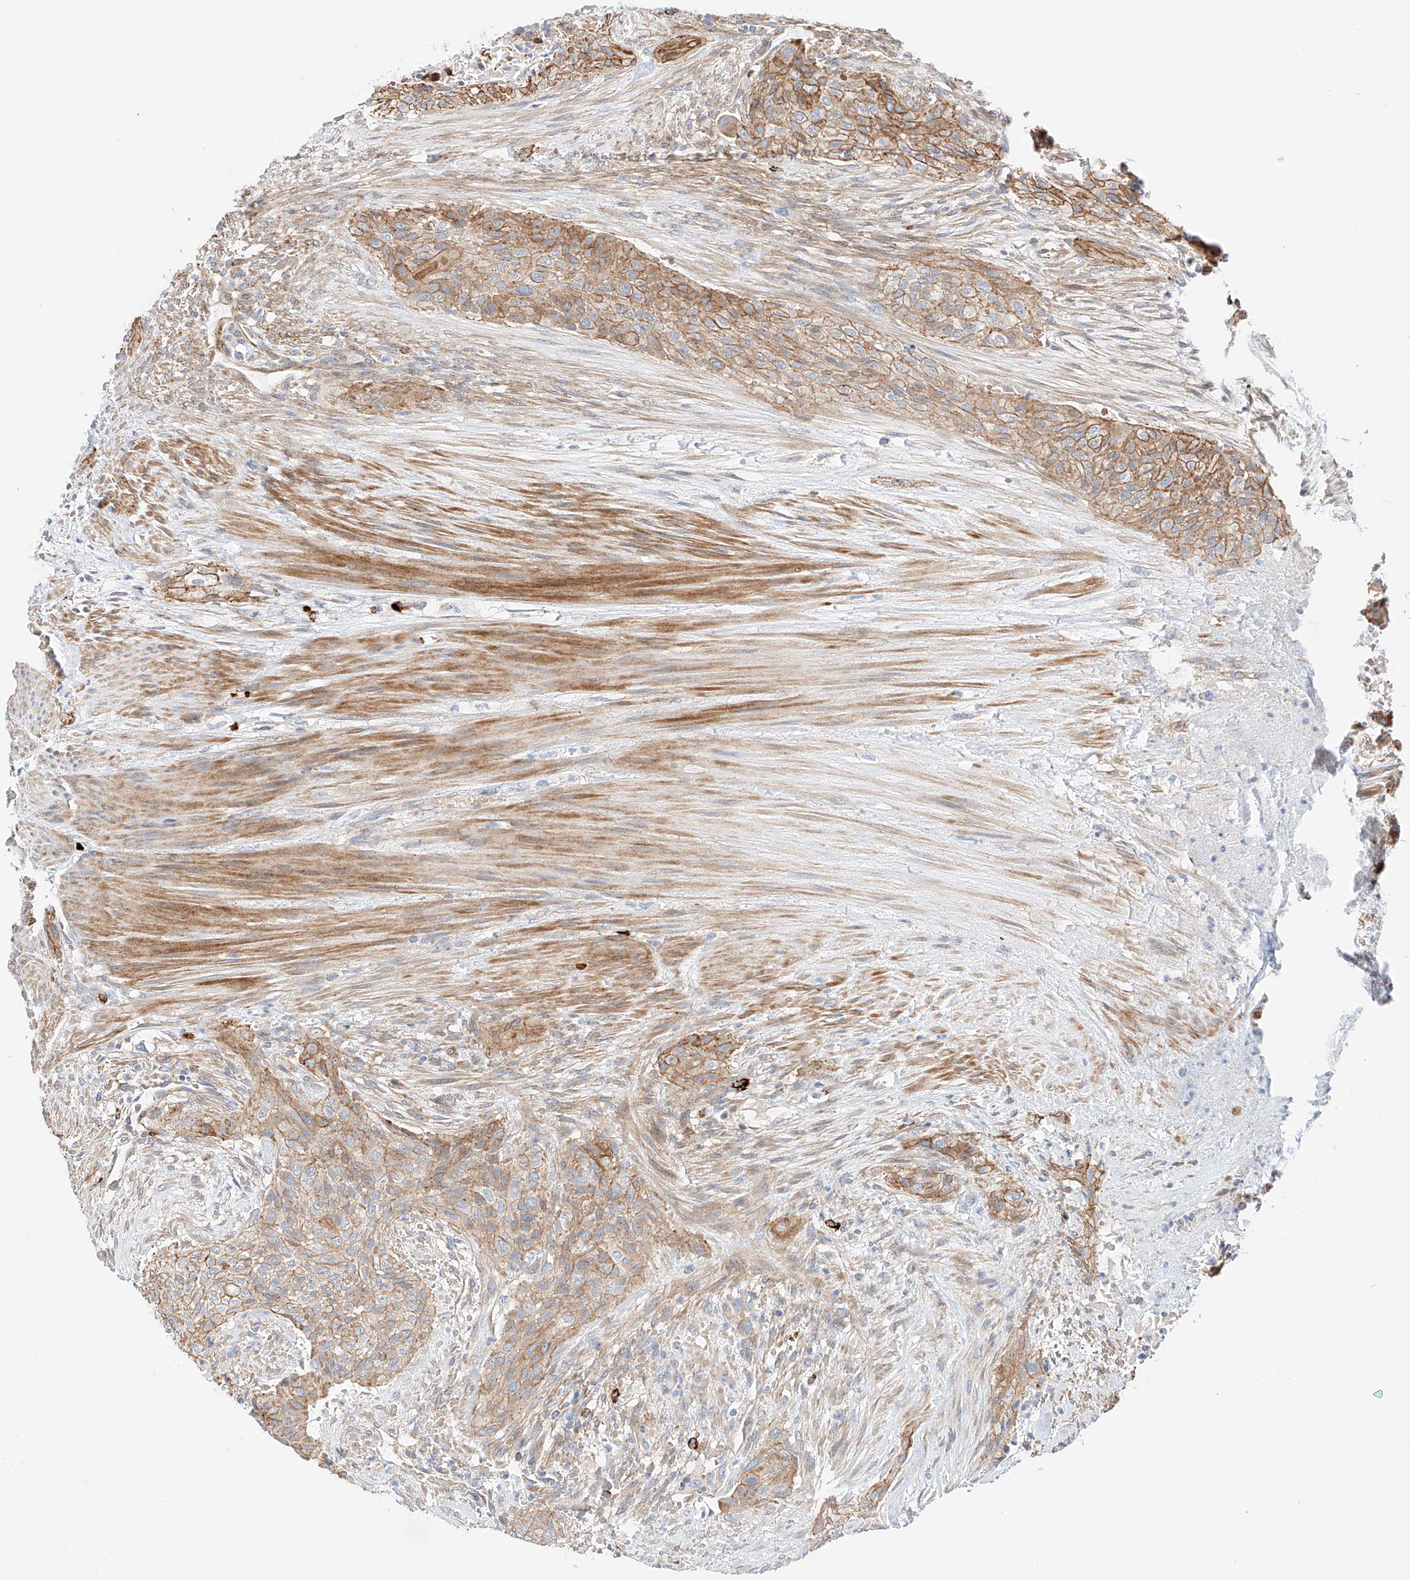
{"staining": {"intensity": "moderate", "quantity": ">75%", "location": "cytoplasmic/membranous"}, "tissue": "urothelial cancer", "cell_type": "Tumor cells", "image_type": "cancer", "snomed": [{"axis": "morphology", "description": "Urothelial carcinoma, High grade"}, {"axis": "topography", "description": "Urinary bladder"}], "caption": "Moderate cytoplasmic/membranous staining is seen in about >75% of tumor cells in urothelial cancer.", "gene": "MINDY4", "patient": {"sex": "male", "age": 35}}